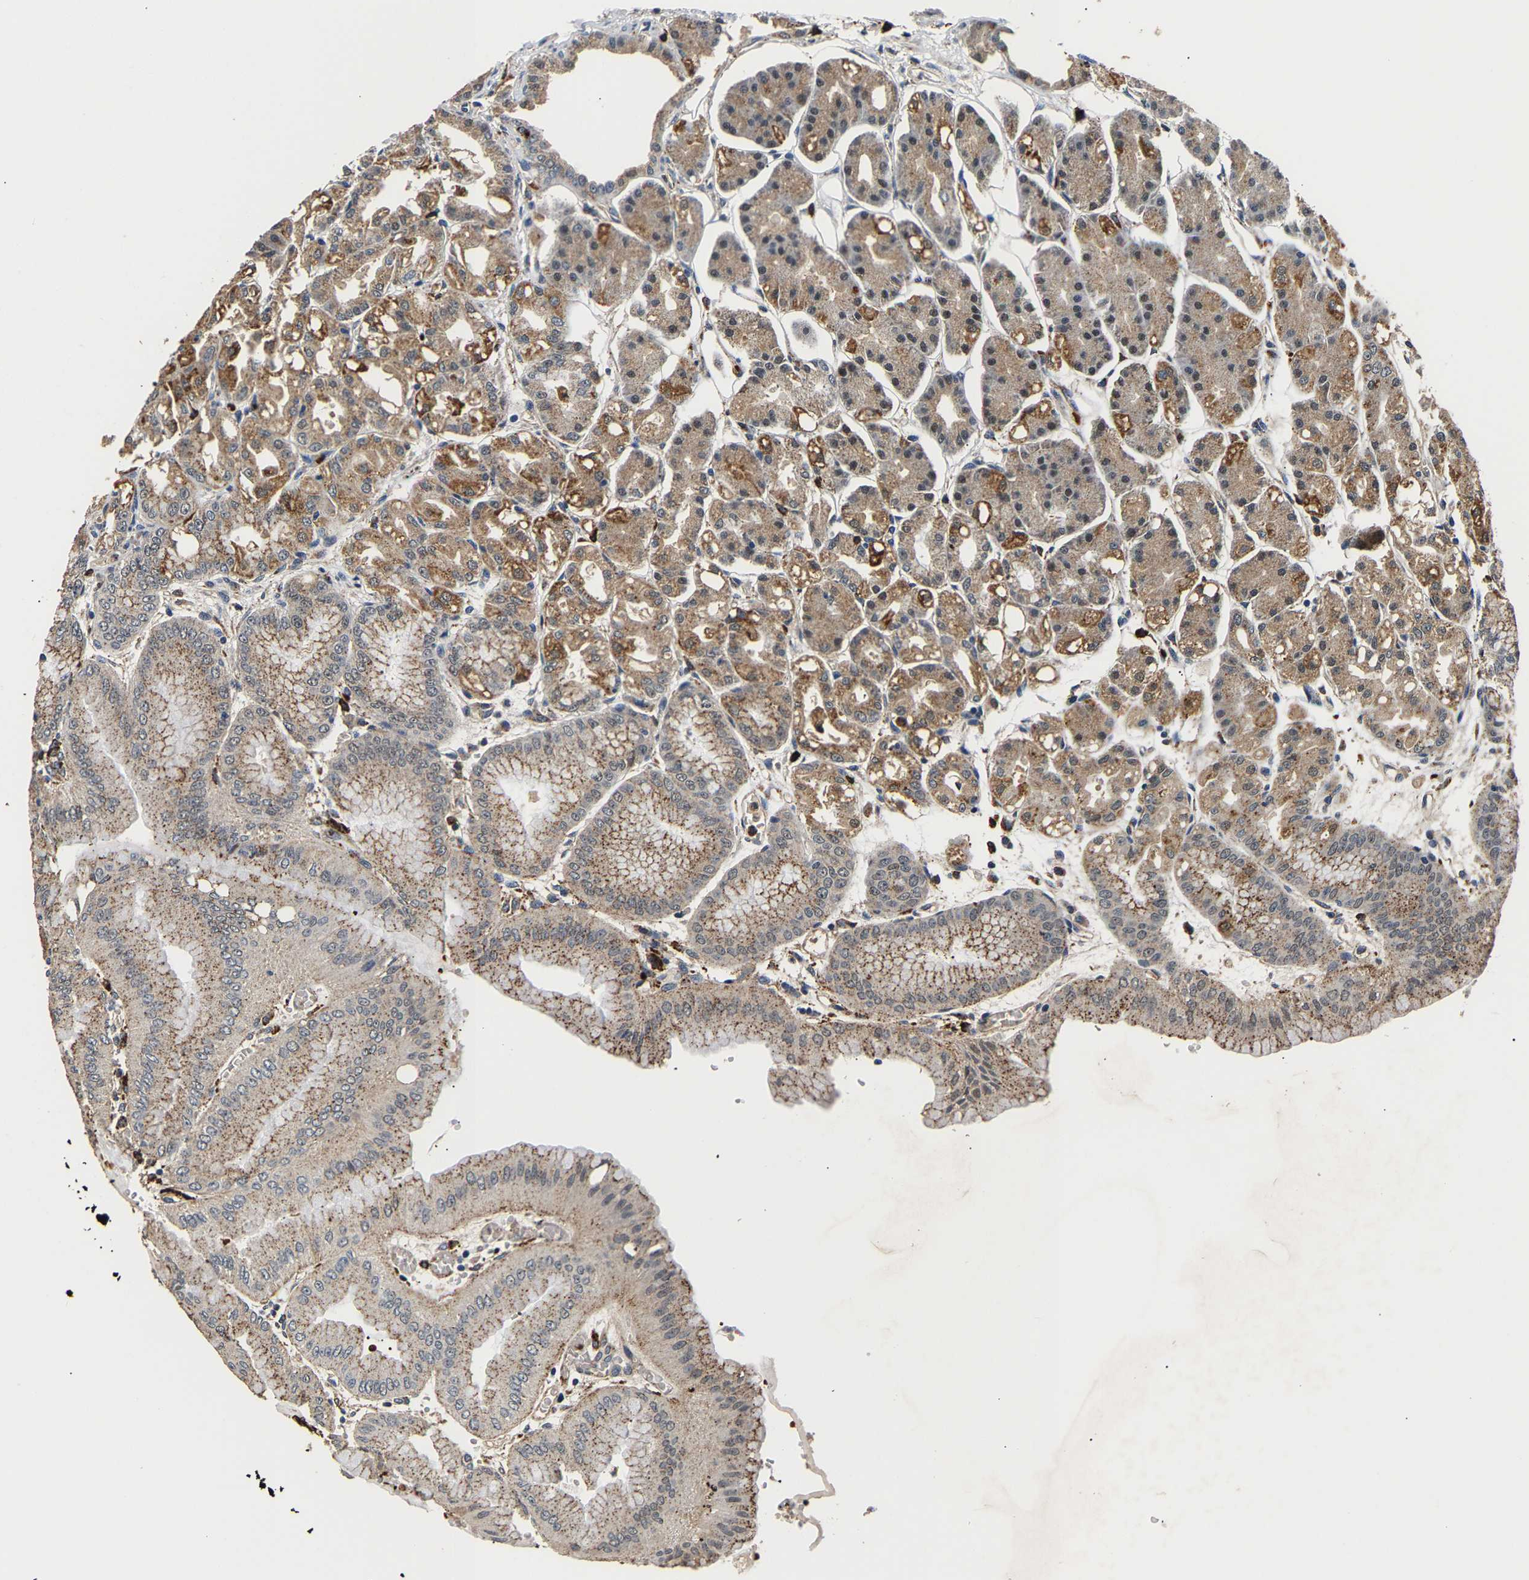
{"staining": {"intensity": "moderate", "quantity": ">75%", "location": "cytoplasmic/membranous"}, "tissue": "stomach", "cell_type": "Glandular cells", "image_type": "normal", "snomed": [{"axis": "morphology", "description": "Normal tissue, NOS"}, {"axis": "topography", "description": "Stomach, lower"}], "caption": "The photomicrograph exhibits a brown stain indicating the presence of a protein in the cytoplasmic/membranous of glandular cells in stomach. The protein of interest is shown in brown color, while the nuclei are stained blue.", "gene": "SMU1", "patient": {"sex": "male", "age": 71}}